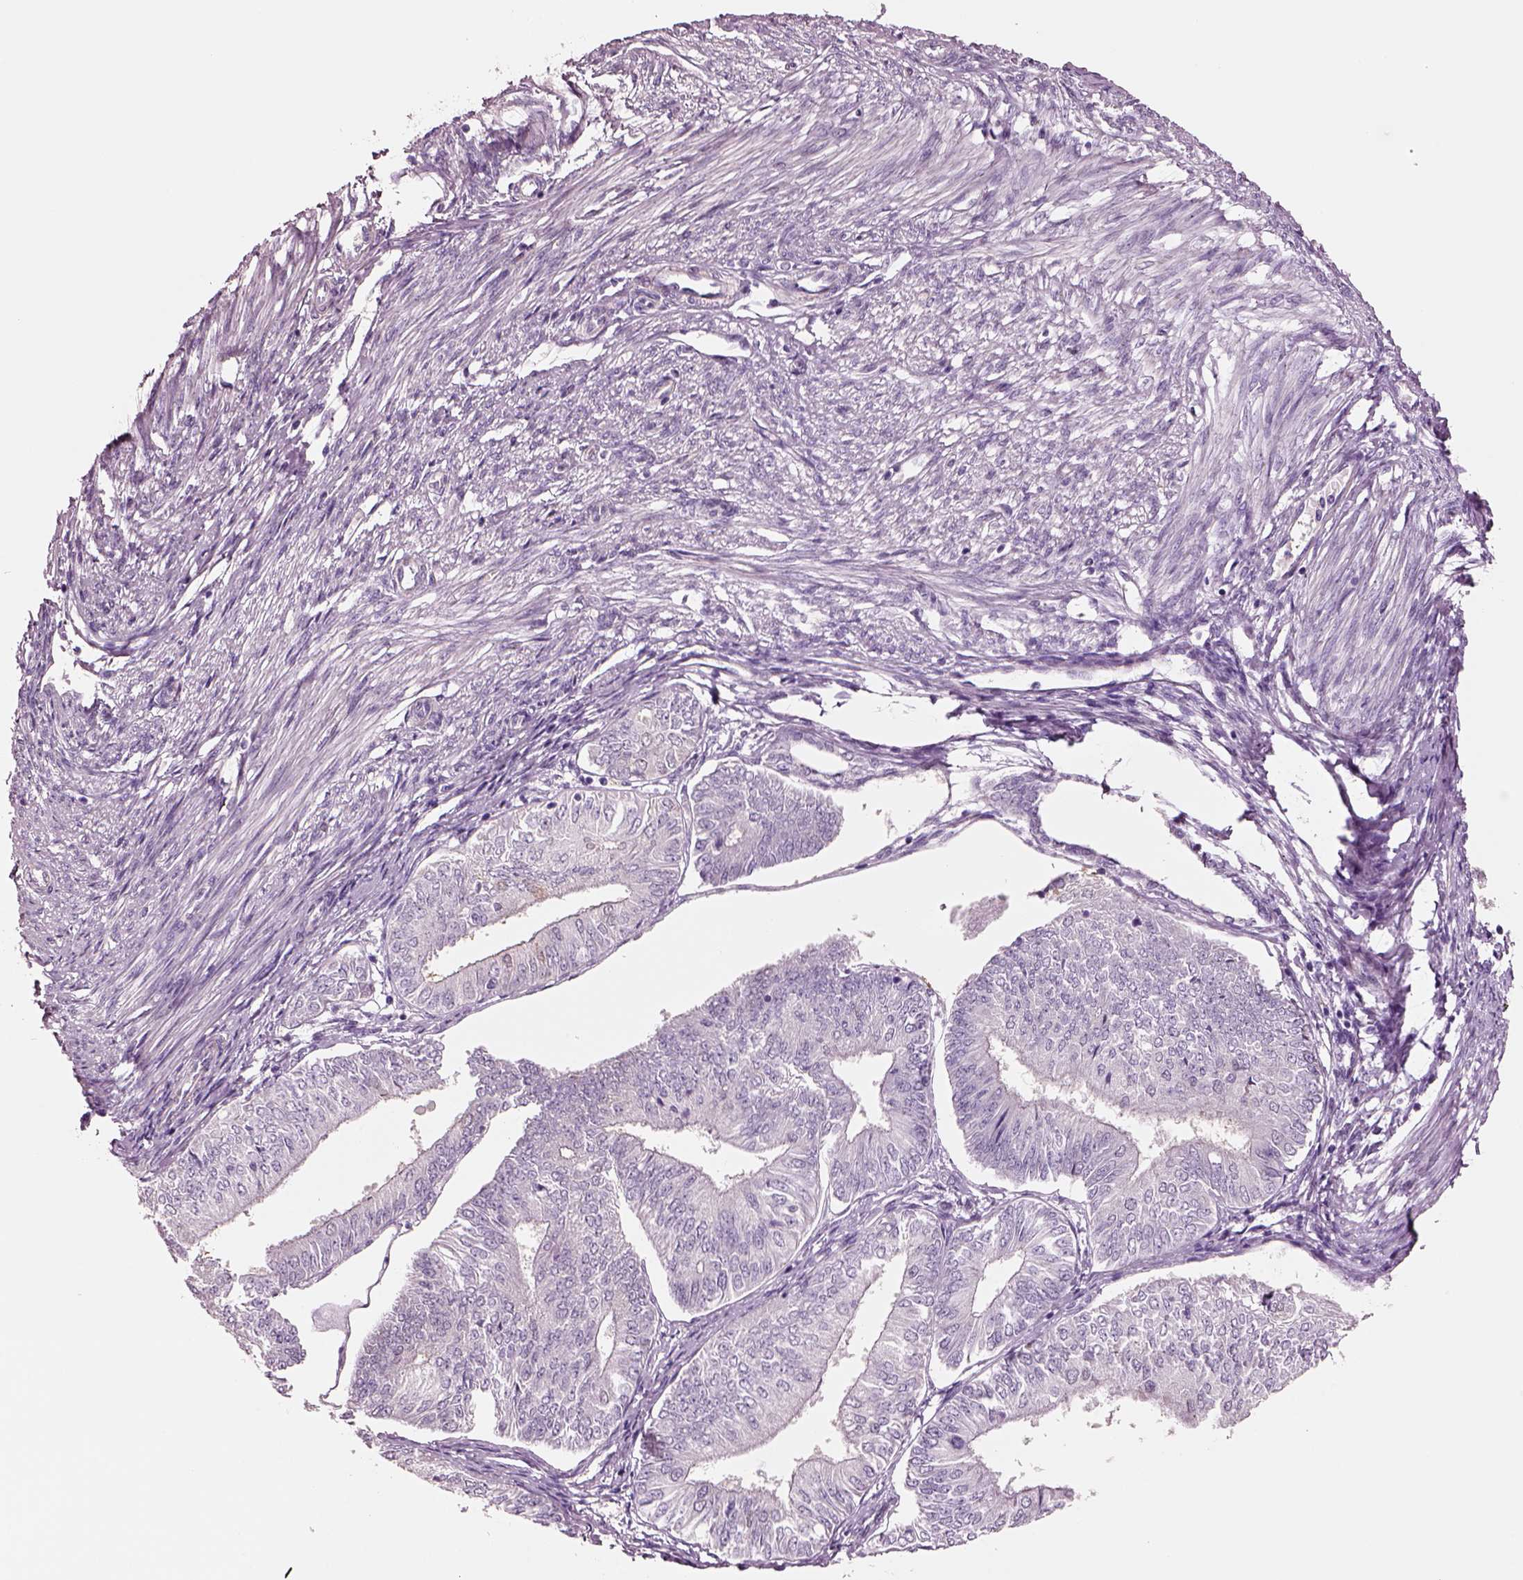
{"staining": {"intensity": "negative", "quantity": "none", "location": "none"}, "tissue": "endometrial cancer", "cell_type": "Tumor cells", "image_type": "cancer", "snomed": [{"axis": "morphology", "description": "Adenocarcinoma, NOS"}, {"axis": "topography", "description": "Endometrium"}], "caption": "Human endometrial adenocarcinoma stained for a protein using immunohistochemistry exhibits no positivity in tumor cells.", "gene": "SCML2", "patient": {"sex": "female", "age": 58}}